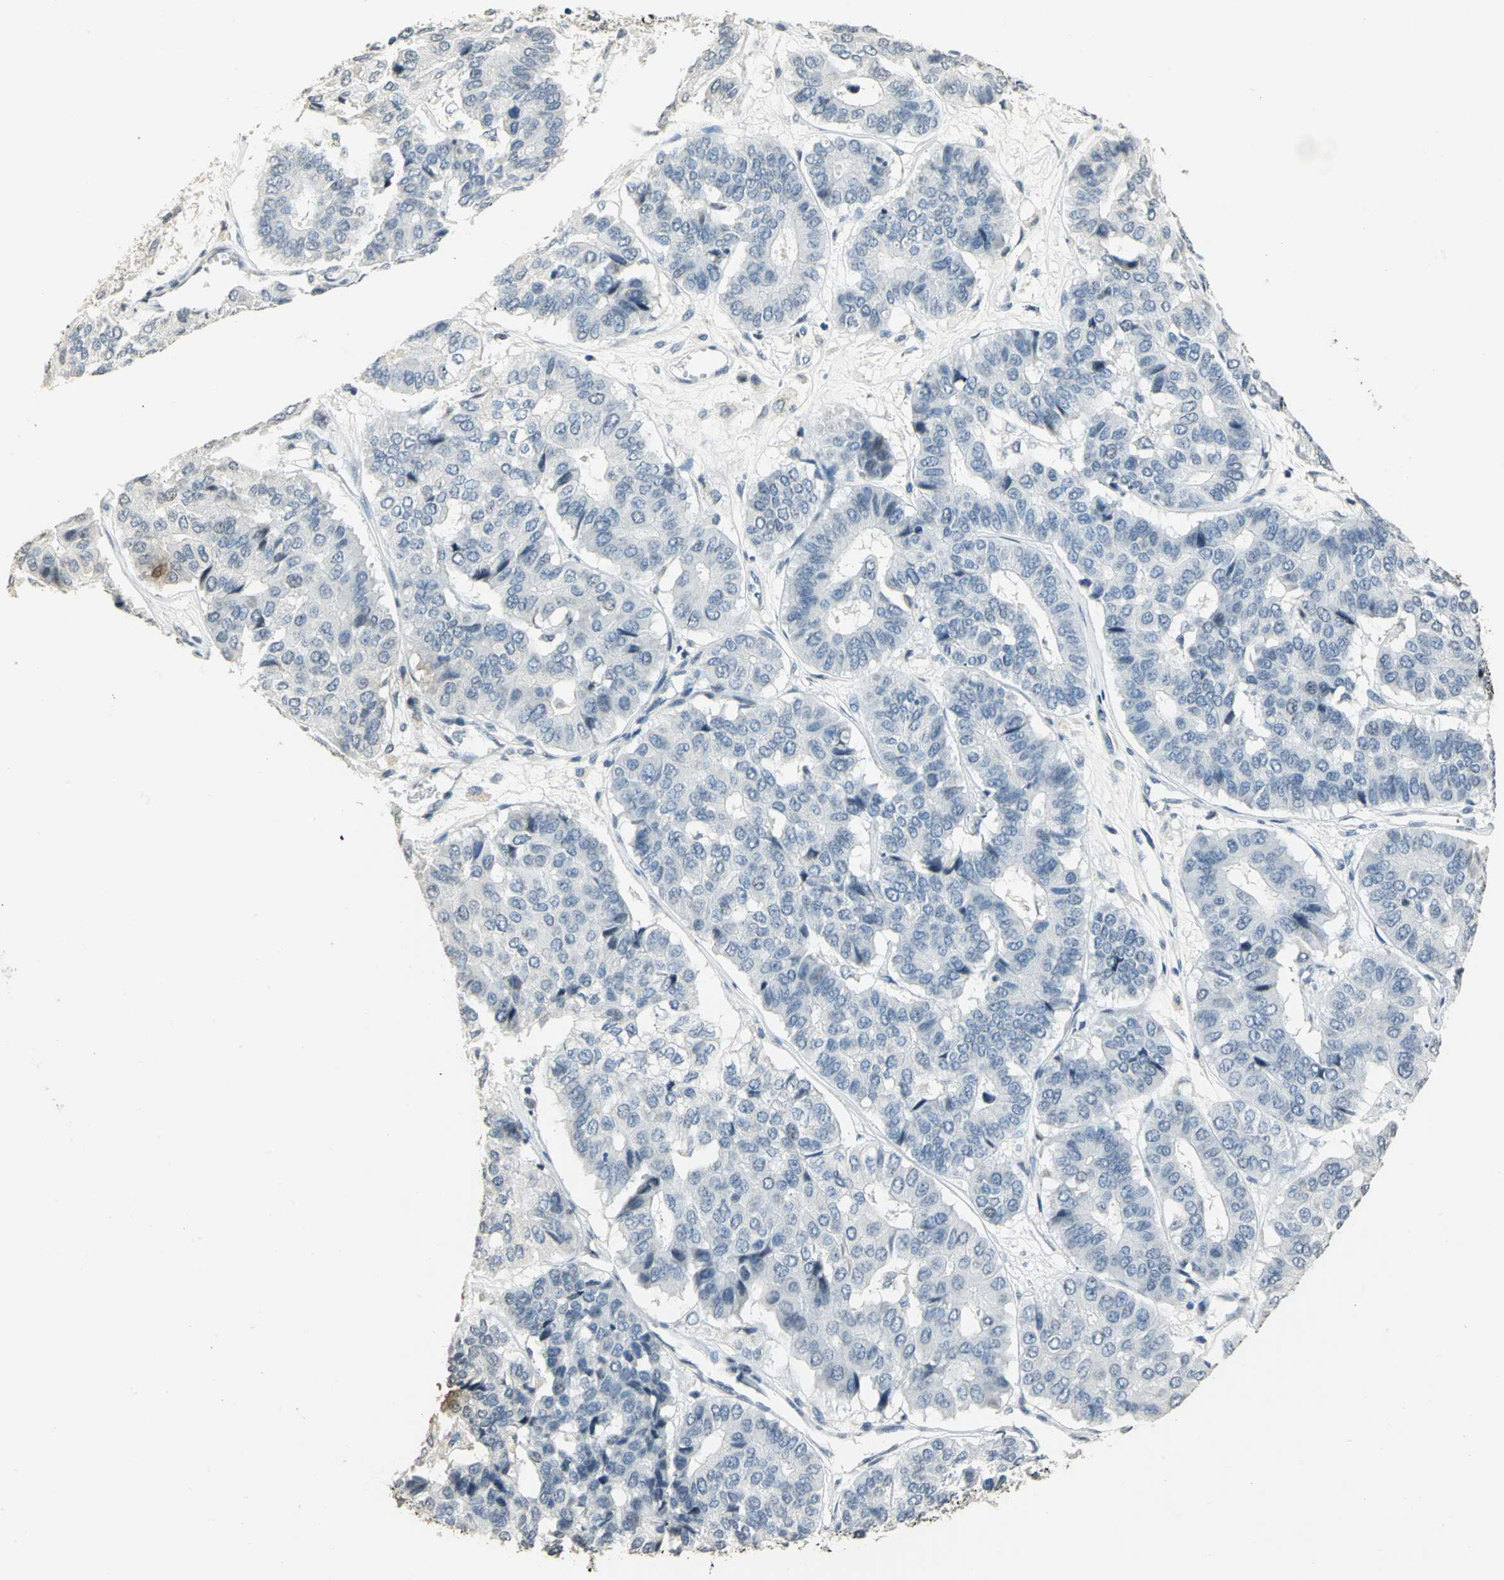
{"staining": {"intensity": "negative", "quantity": "none", "location": "none"}, "tissue": "pancreatic cancer", "cell_type": "Tumor cells", "image_type": "cancer", "snomed": [{"axis": "morphology", "description": "Adenocarcinoma, NOS"}, {"axis": "topography", "description": "Pancreas"}], "caption": "Tumor cells are negative for brown protein staining in pancreatic cancer (adenocarcinoma).", "gene": "DNAJB6", "patient": {"sex": "male", "age": 50}}